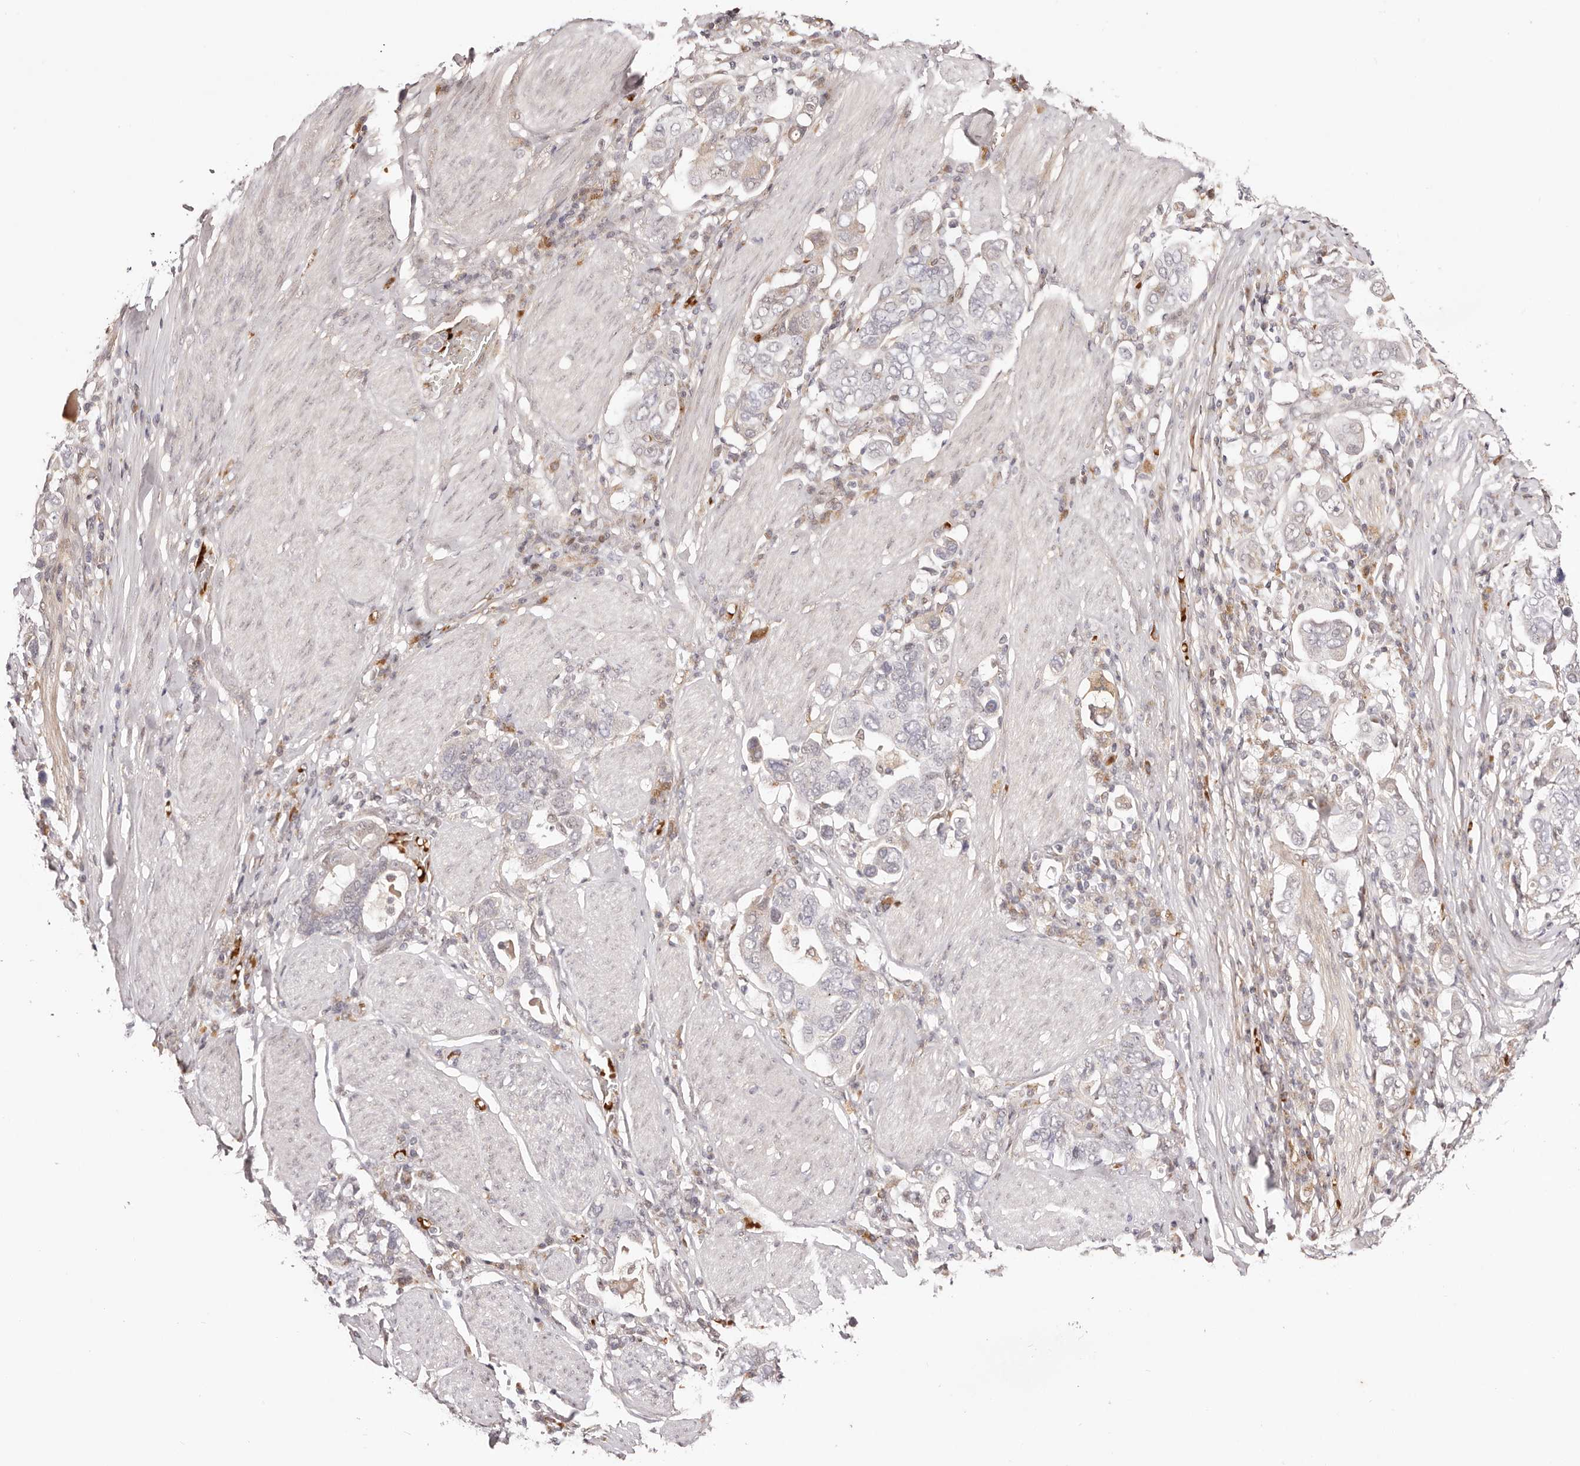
{"staining": {"intensity": "weak", "quantity": "<25%", "location": "cytoplasmic/membranous,nuclear"}, "tissue": "stomach cancer", "cell_type": "Tumor cells", "image_type": "cancer", "snomed": [{"axis": "morphology", "description": "Adenocarcinoma, NOS"}, {"axis": "topography", "description": "Stomach, upper"}], "caption": "The histopathology image exhibits no significant staining in tumor cells of adenocarcinoma (stomach).", "gene": "WRN", "patient": {"sex": "male", "age": 62}}